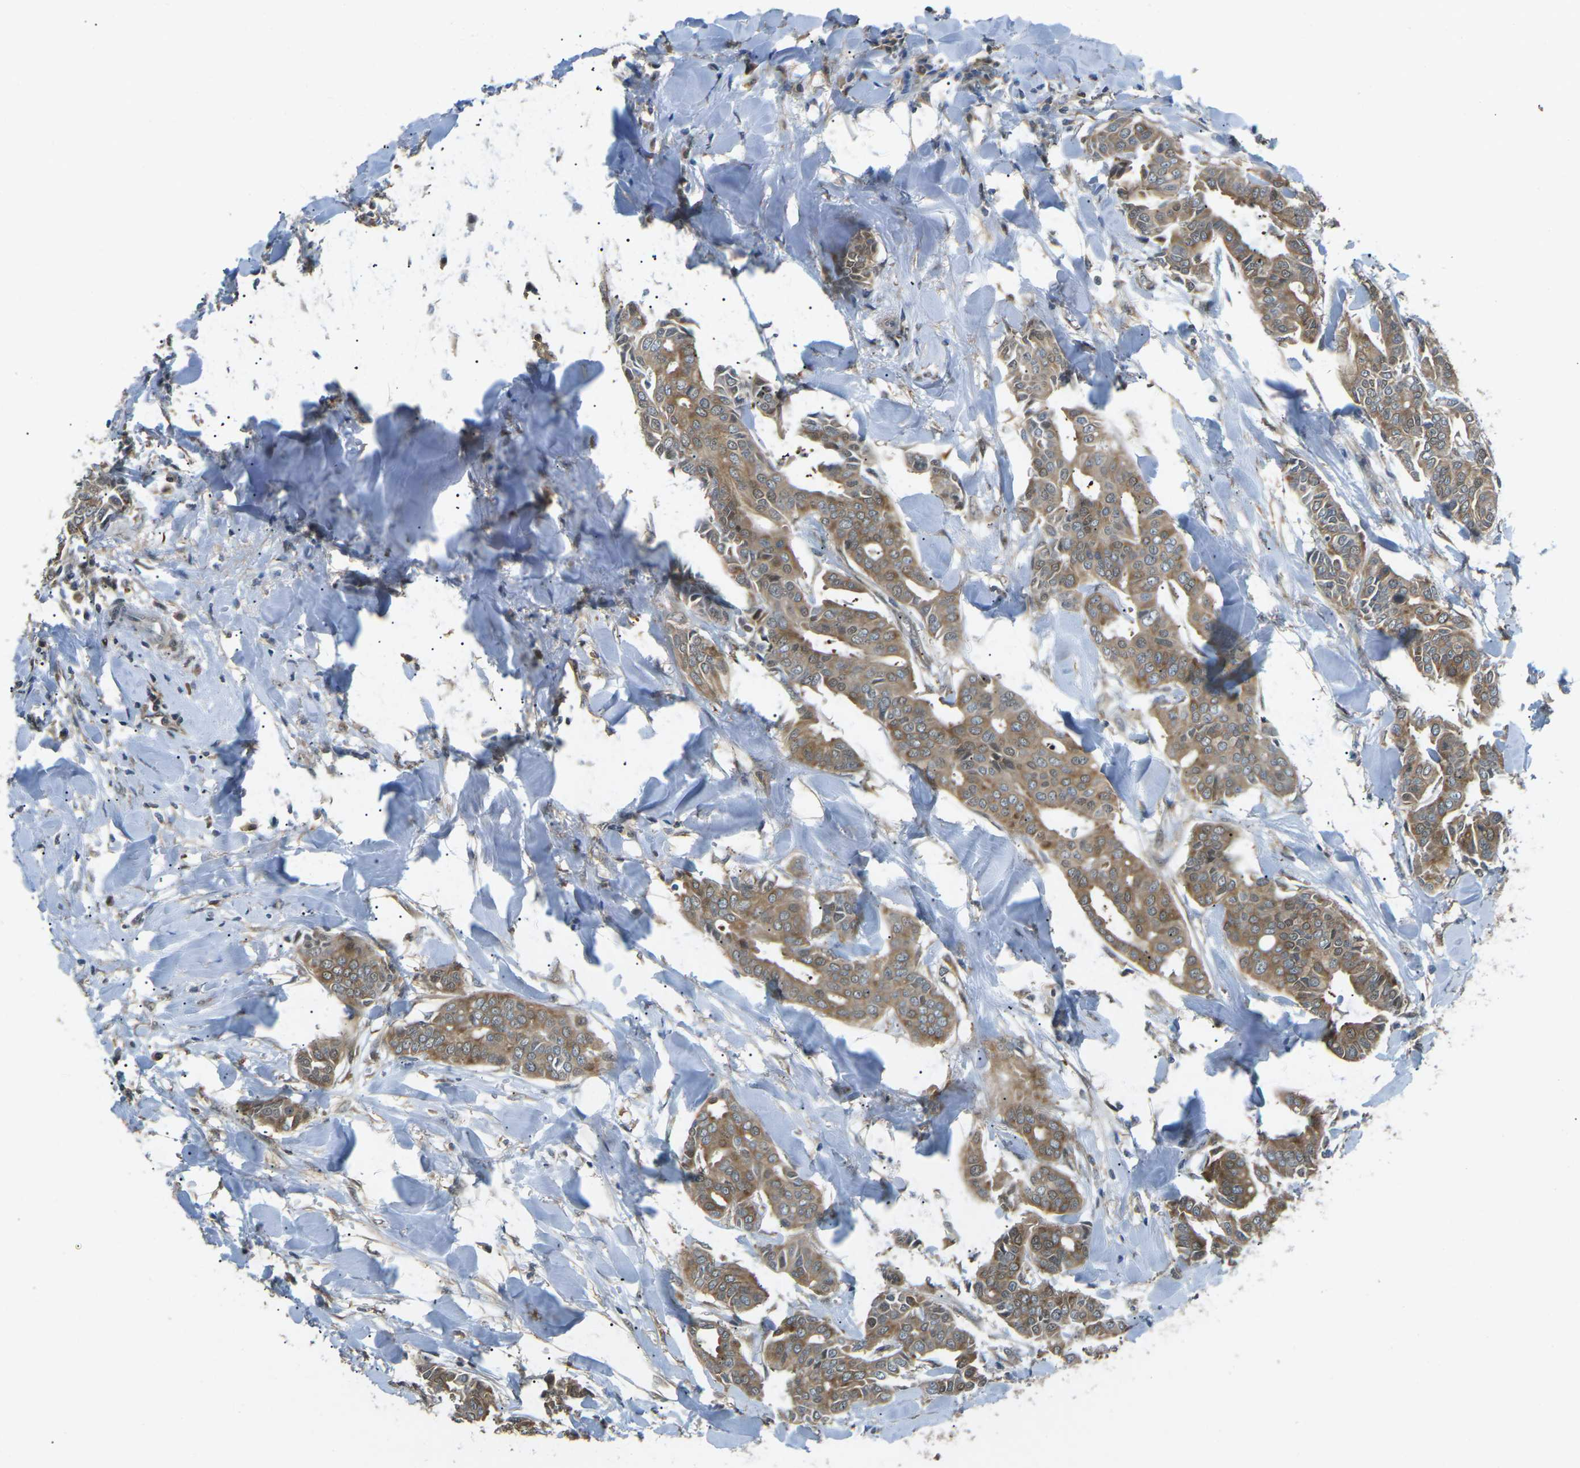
{"staining": {"intensity": "moderate", "quantity": ">75%", "location": "cytoplasmic/membranous"}, "tissue": "head and neck cancer", "cell_type": "Tumor cells", "image_type": "cancer", "snomed": [{"axis": "morphology", "description": "Adenocarcinoma, NOS"}, {"axis": "topography", "description": "Salivary gland"}, {"axis": "topography", "description": "Head-Neck"}], "caption": "Tumor cells display medium levels of moderate cytoplasmic/membranous staining in about >75% of cells in head and neck adenocarcinoma.", "gene": "PIEZO2", "patient": {"sex": "female", "age": 59}}